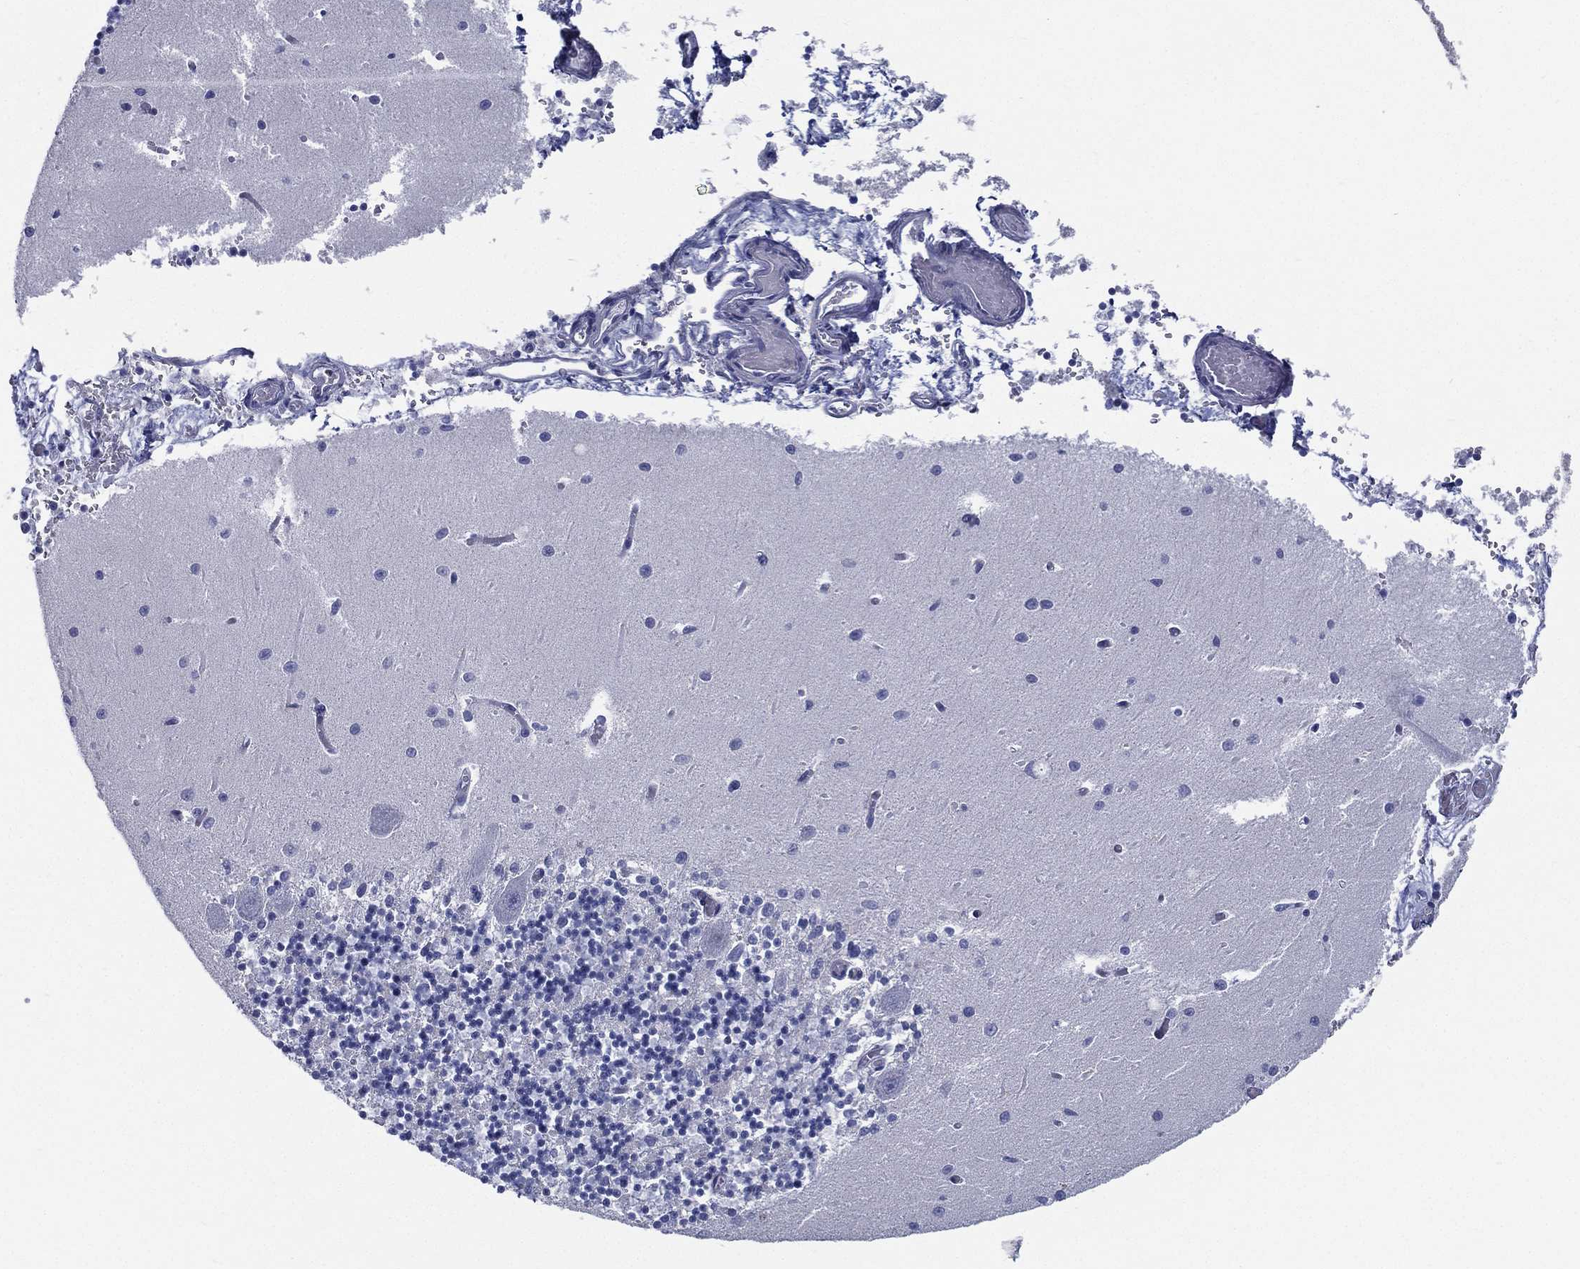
{"staining": {"intensity": "negative", "quantity": "none", "location": "none"}, "tissue": "cerebellum", "cell_type": "Cells in granular layer", "image_type": "normal", "snomed": [{"axis": "morphology", "description": "Normal tissue, NOS"}, {"axis": "topography", "description": "Cerebellum"}], "caption": "A high-resolution micrograph shows IHC staining of unremarkable cerebellum, which exhibits no significant staining in cells in granular layer.", "gene": "RSPH4A", "patient": {"sex": "female", "age": 64}}